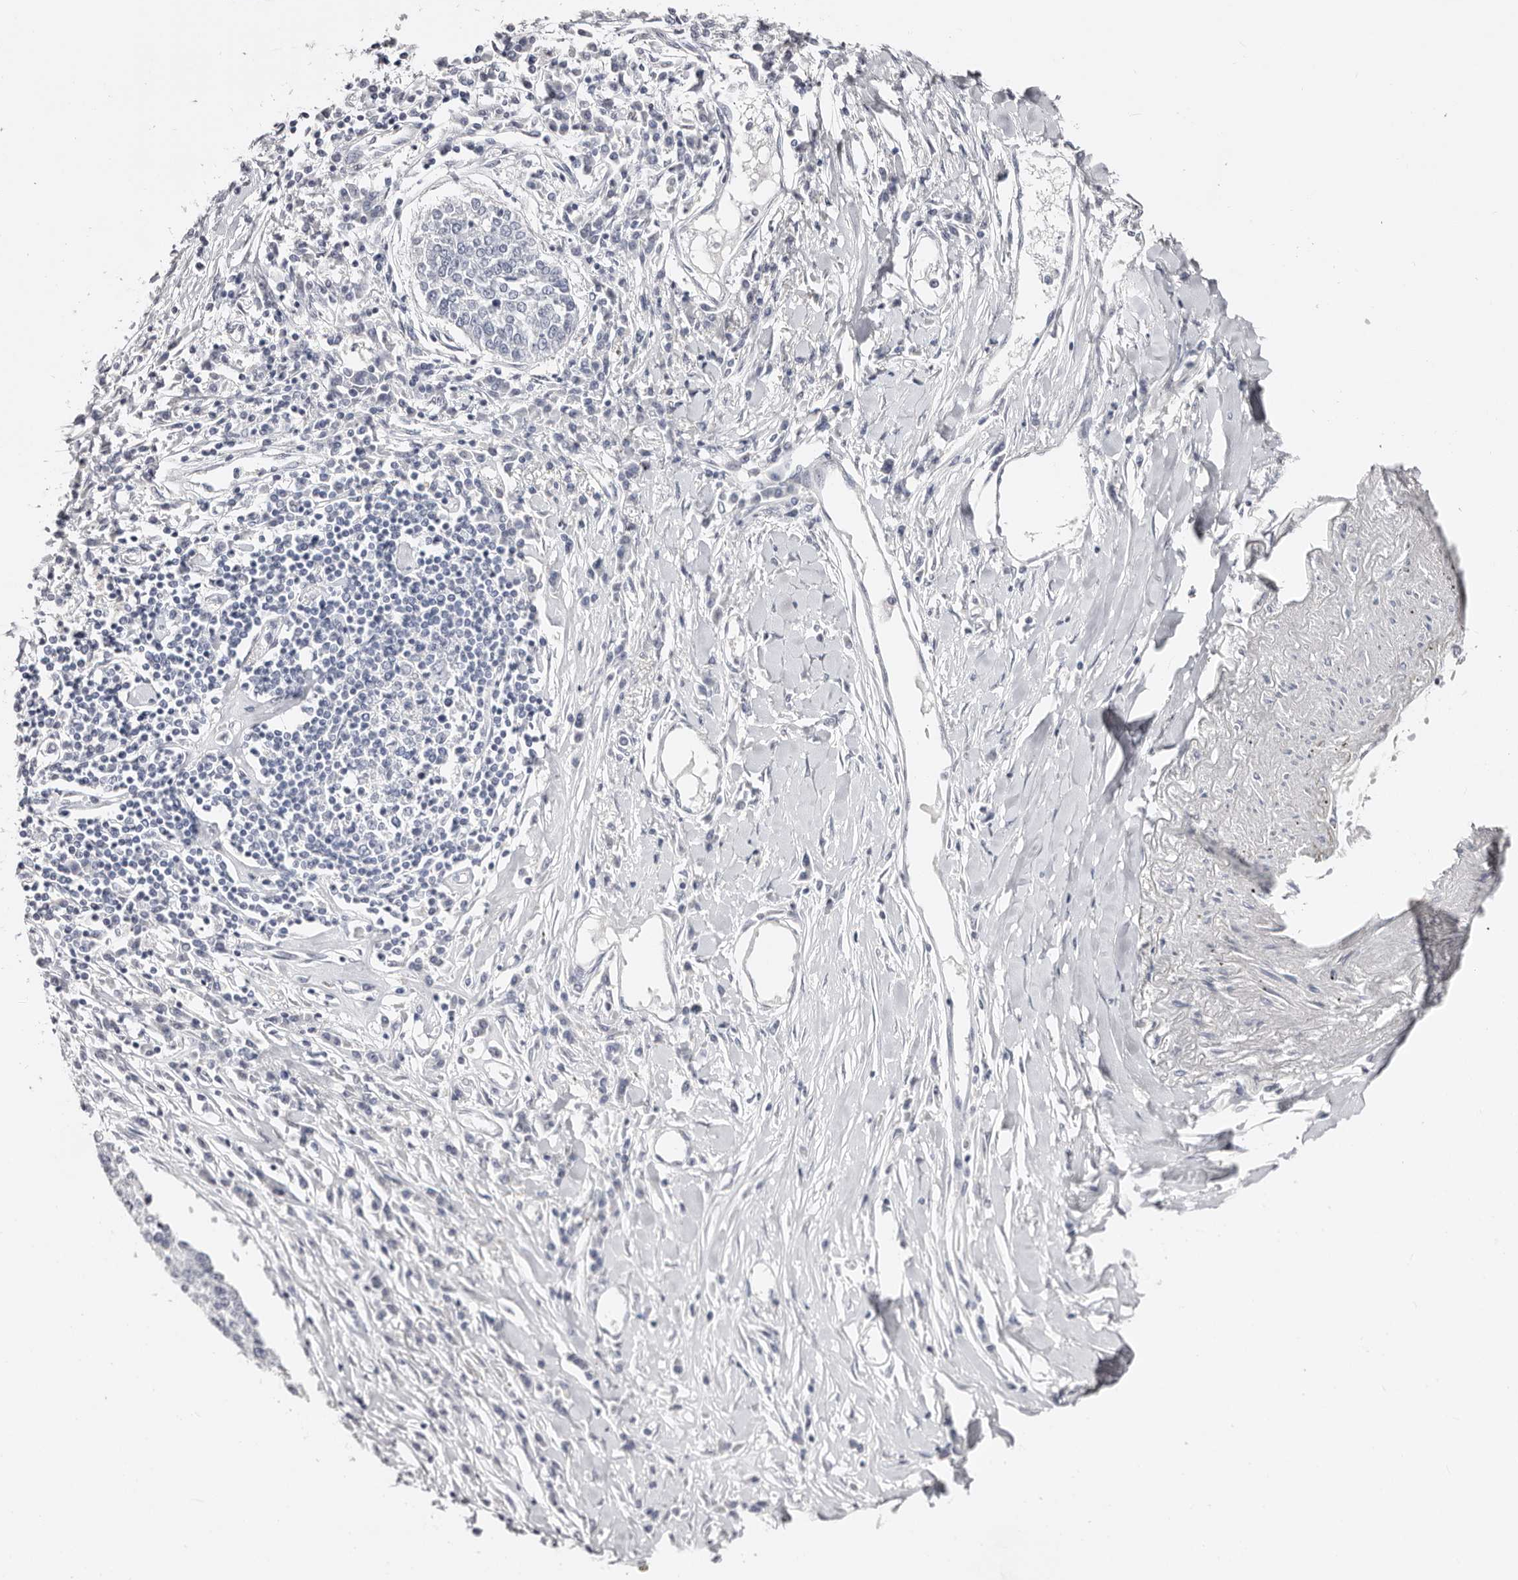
{"staining": {"intensity": "negative", "quantity": "none", "location": "none"}, "tissue": "lung cancer", "cell_type": "Tumor cells", "image_type": "cancer", "snomed": [{"axis": "morphology", "description": "Normal tissue, NOS"}, {"axis": "morphology", "description": "Squamous cell carcinoma, NOS"}, {"axis": "topography", "description": "Cartilage tissue"}, {"axis": "topography", "description": "Bronchus"}, {"axis": "topography", "description": "Lung"}, {"axis": "topography", "description": "Peripheral nerve tissue"}], "caption": "This is a micrograph of immunohistochemistry staining of squamous cell carcinoma (lung), which shows no expression in tumor cells.", "gene": "AKNAD1", "patient": {"sex": "female", "age": 49}}